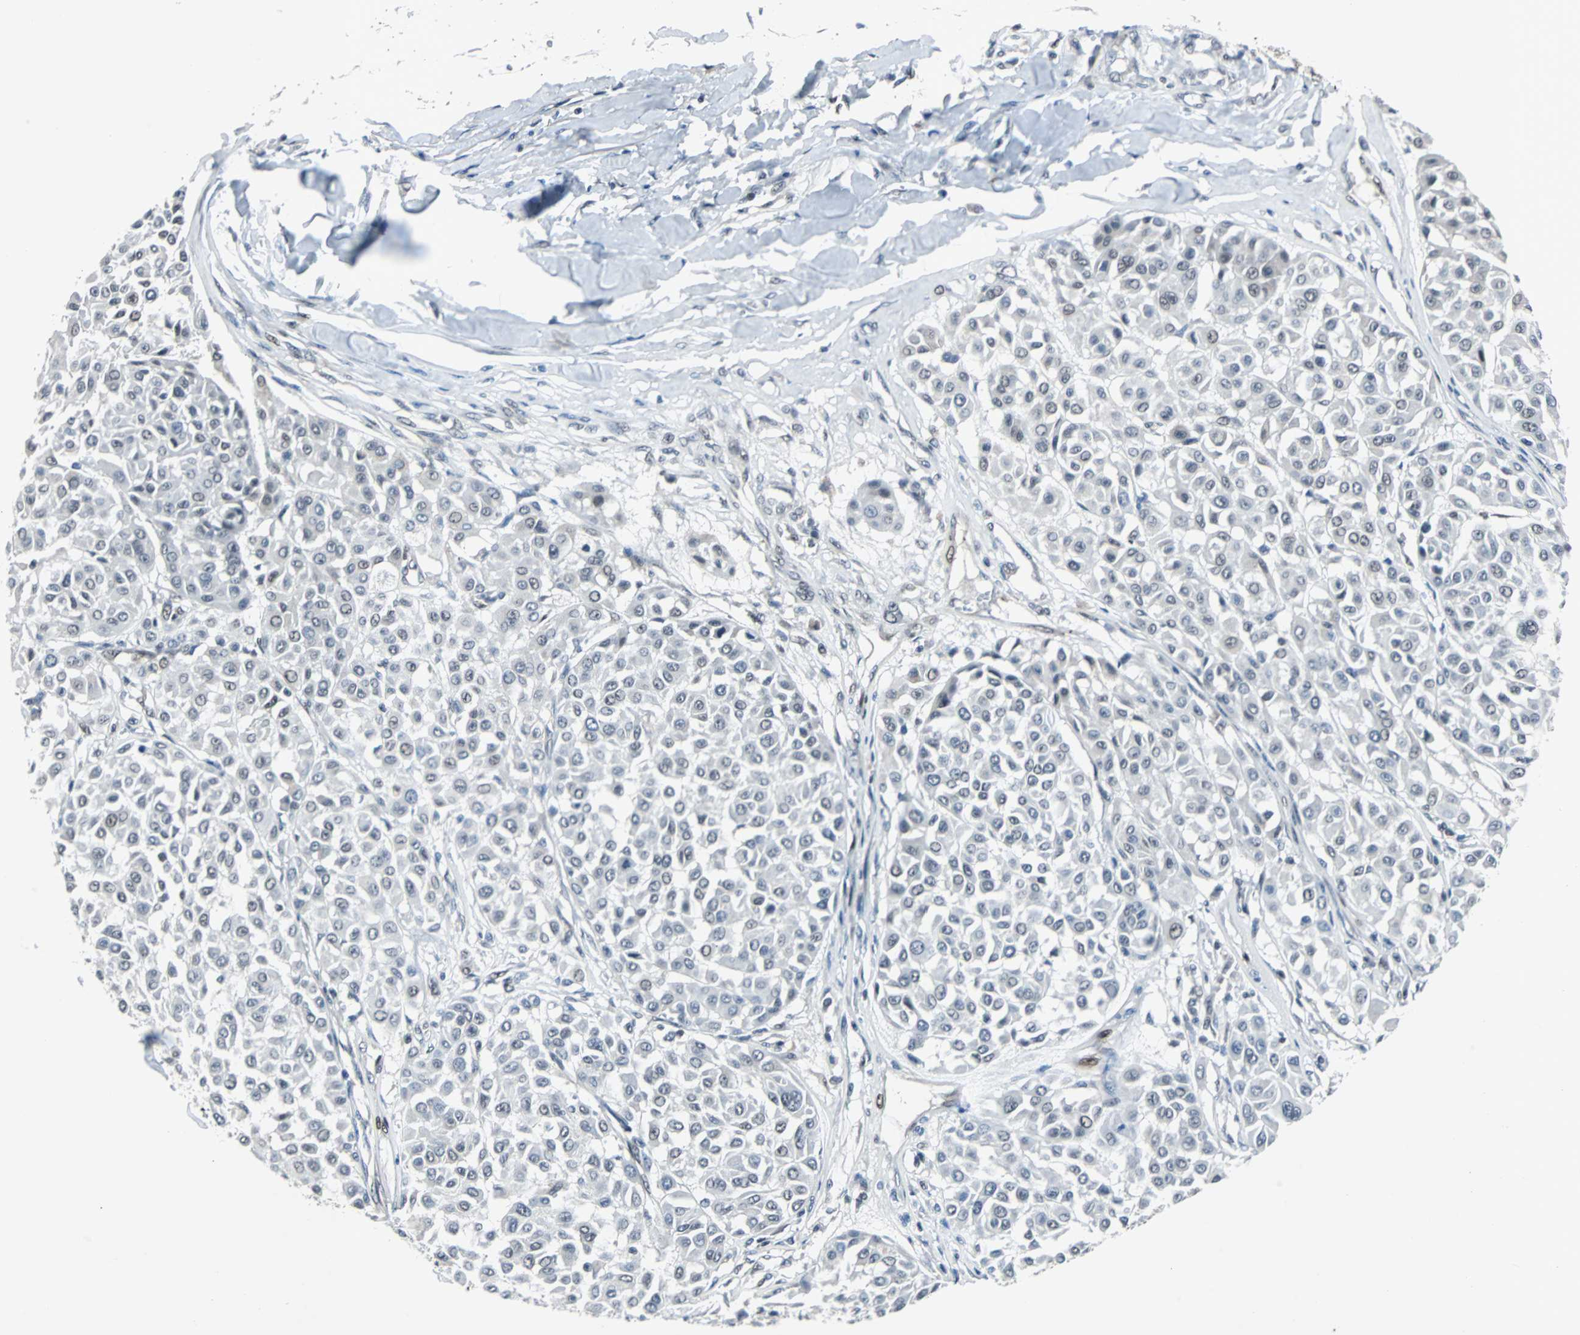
{"staining": {"intensity": "negative", "quantity": "none", "location": "none"}, "tissue": "melanoma", "cell_type": "Tumor cells", "image_type": "cancer", "snomed": [{"axis": "morphology", "description": "Malignant melanoma, Metastatic site"}, {"axis": "topography", "description": "Soft tissue"}], "caption": "Tumor cells show no significant positivity in malignant melanoma (metastatic site).", "gene": "ZHX2", "patient": {"sex": "male", "age": 41}}